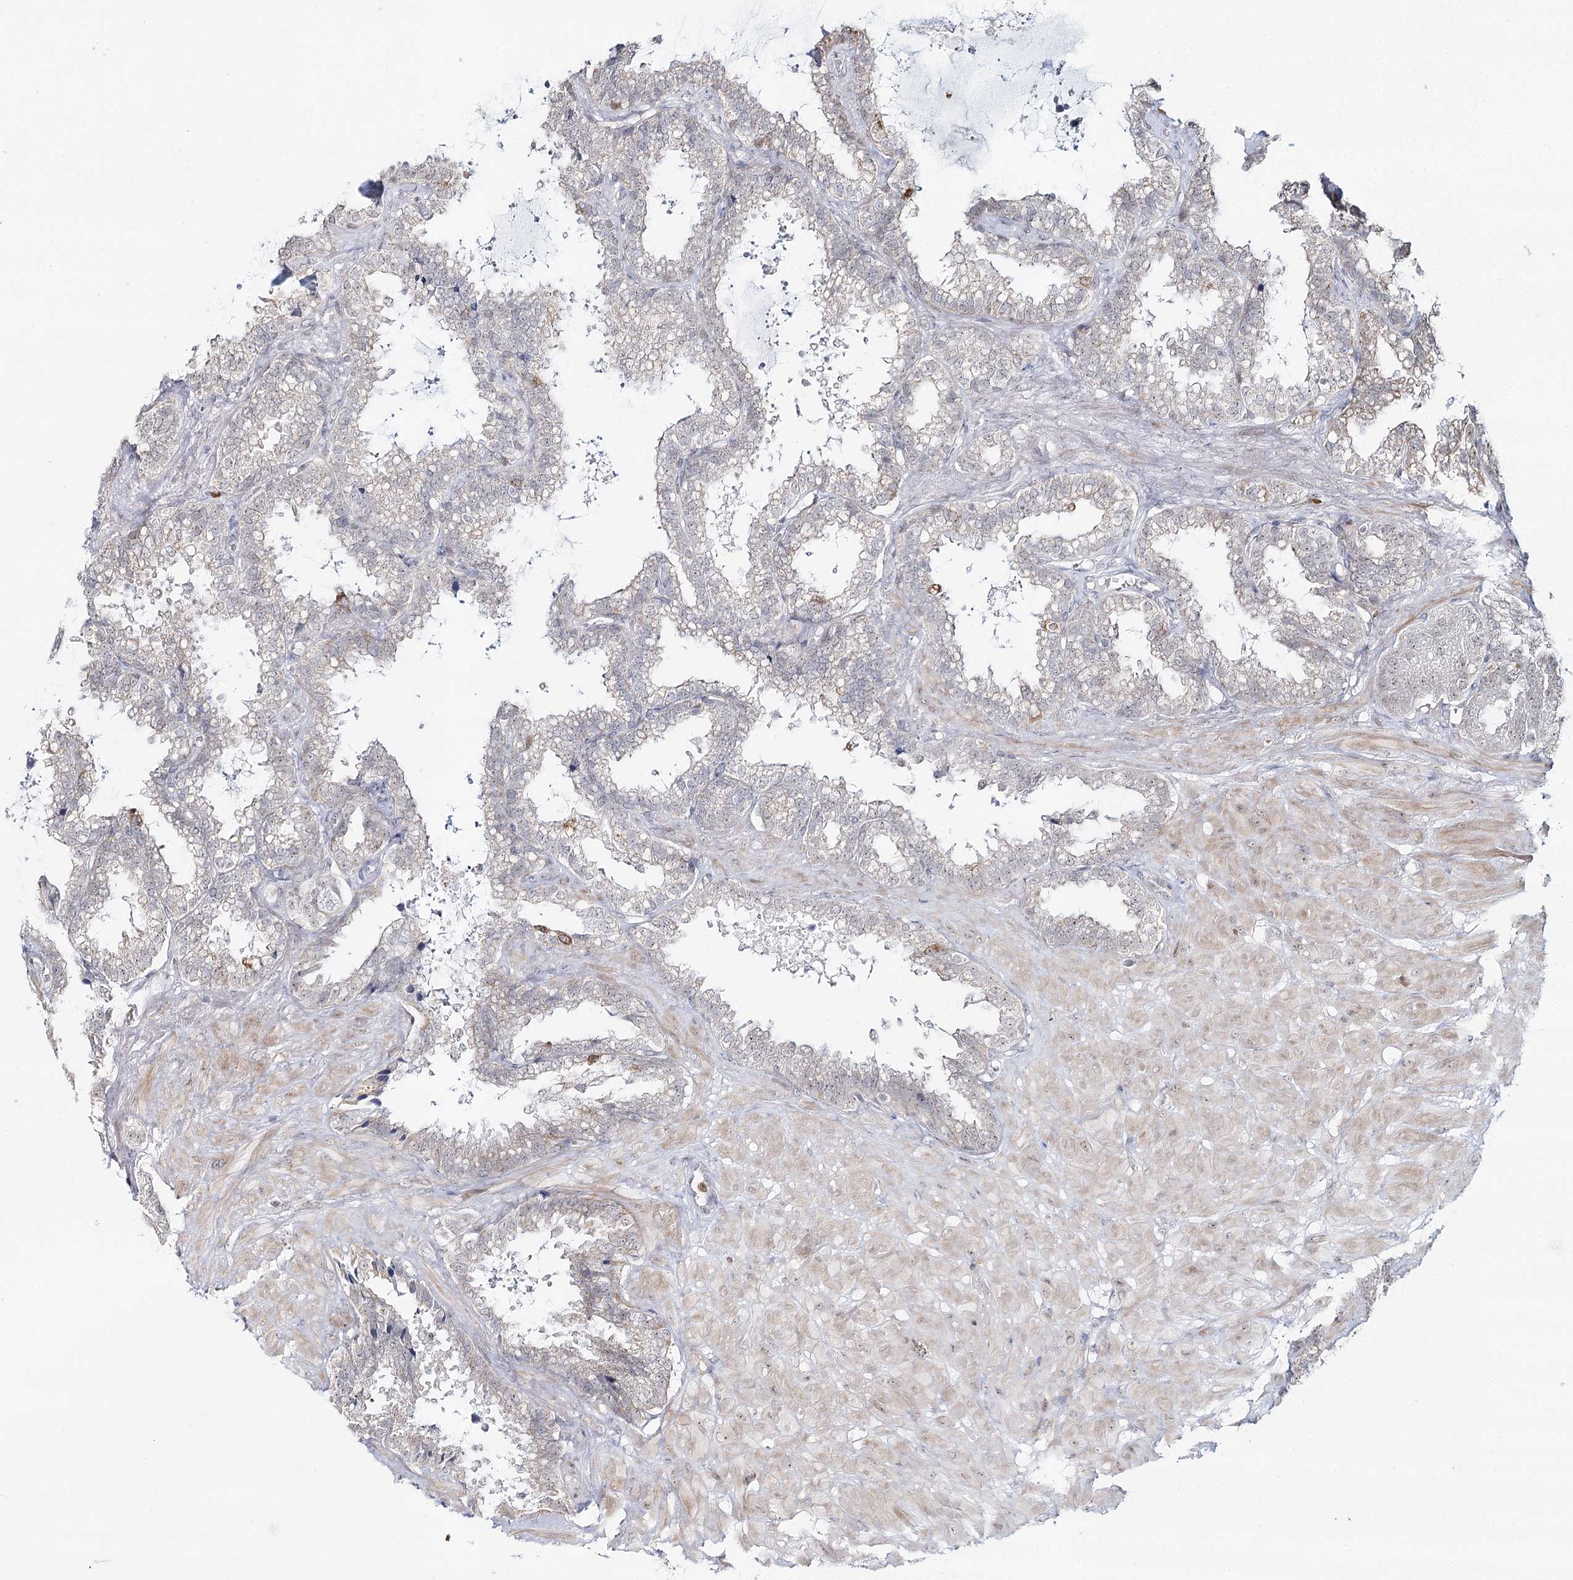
{"staining": {"intensity": "moderate", "quantity": "<25%", "location": "cytoplasmic/membranous"}, "tissue": "seminal vesicle", "cell_type": "Glandular cells", "image_type": "normal", "snomed": [{"axis": "morphology", "description": "Normal tissue, NOS"}, {"axis": "topography", "description": "Seminal veicle"}], "caption": "IHC image of unremarkable seminal vesicle: seminal vesicle stained using IHC reveals low levels of moderate protein expression localized specifically in the cytoplasmic/membranous of glandular cells, appearing as a cytoplasmic/membranous brown color.", "gene": "ATAD1", "patient": {"sex": "male", "age": 46}}